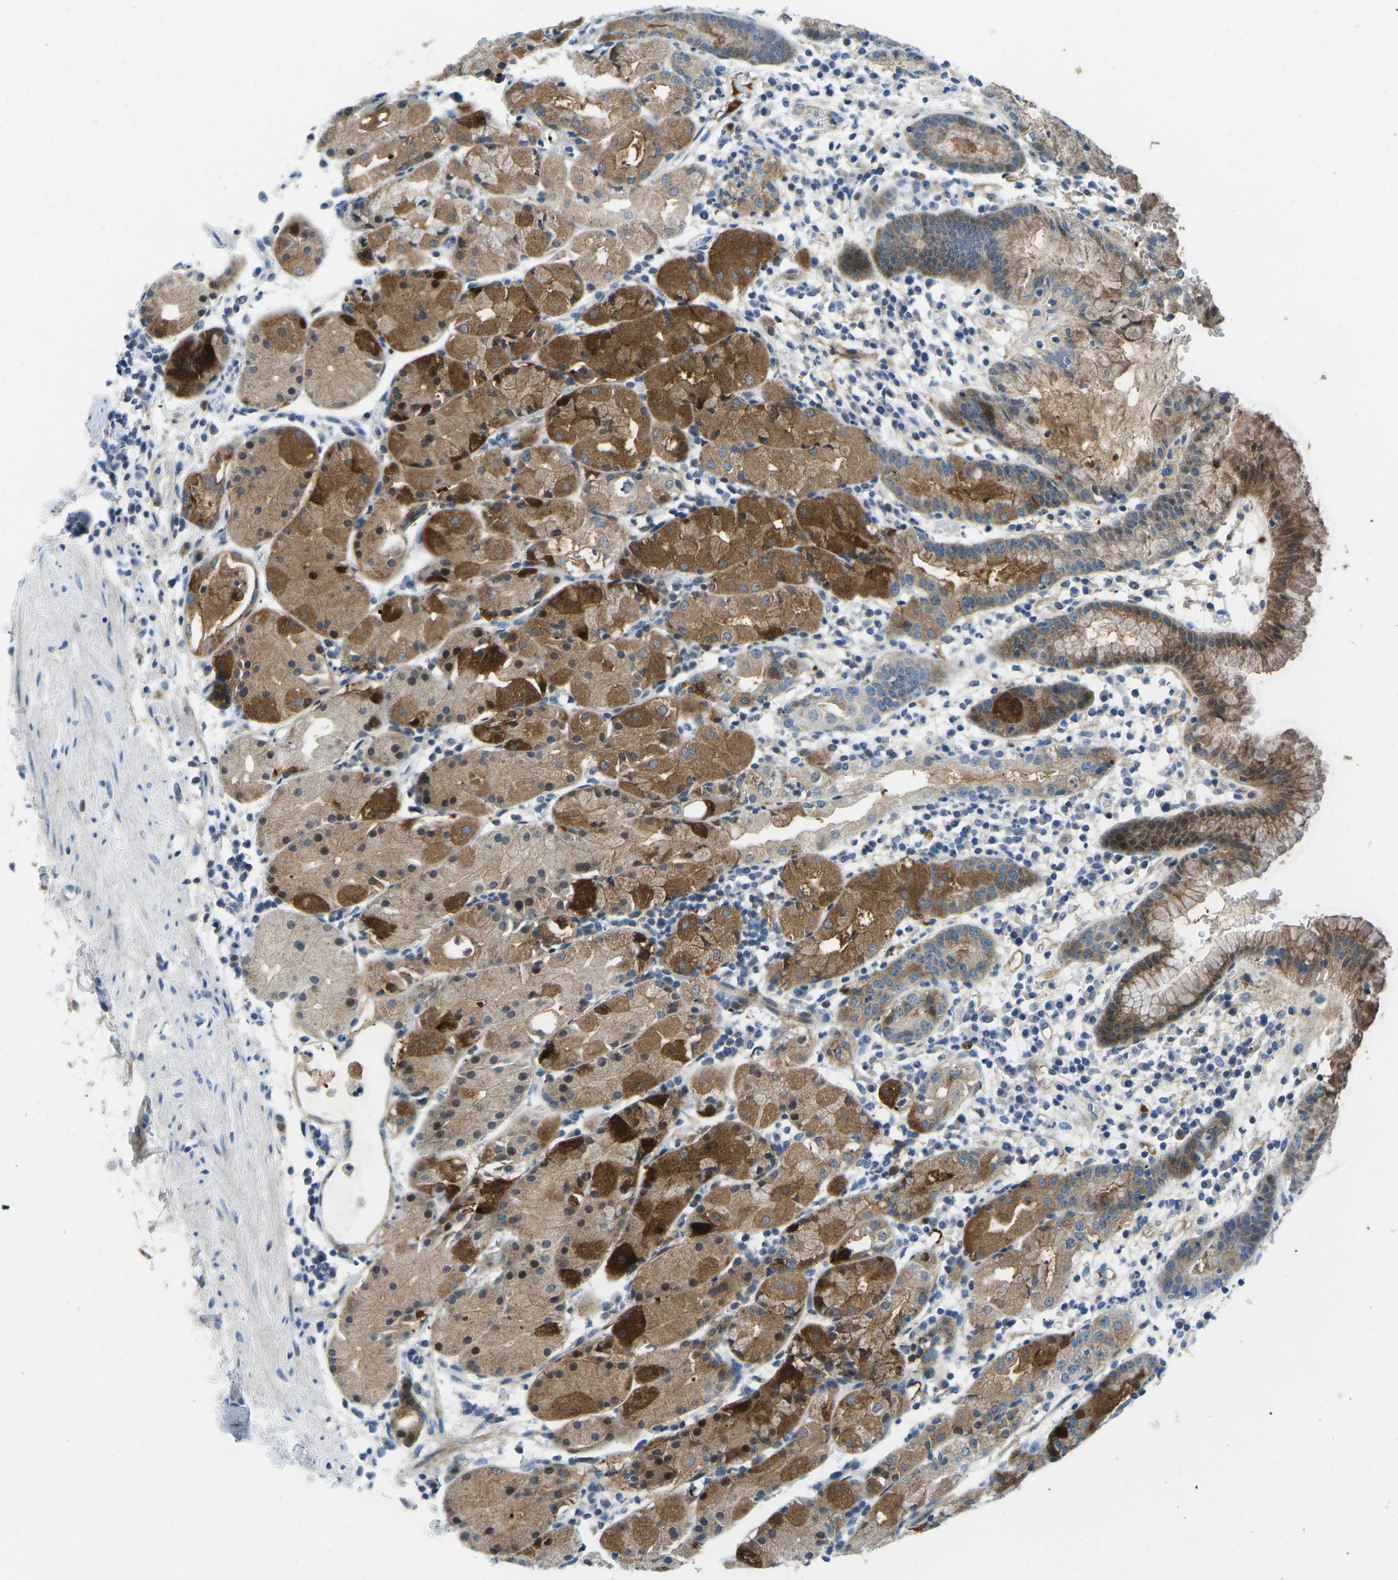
{"staining": {"intensity": "moderate", "quantity": ">75%", "location": "cytoplasmic/membranous,nuclear"}, "tissue": "stomach", "cell_type": "Glandular cells", "image_type": "normal", "snomed": [{"axis": "morphology", "description": "Normal tissue, NOS"}, {"axis": "topography", "description": "Stomach"}, {"axis": "topography", "description": "Stomach, lower"}], "caption": "Stomach stained with IHC shows moderate cytoplasmic/membranous,nuclear staining in about >75% of glandular cells. Ihc stains the protein in brown and the nuclei are stained blue.", "gene": "CFB", "patient": {"sex": "female", "age": 75}}